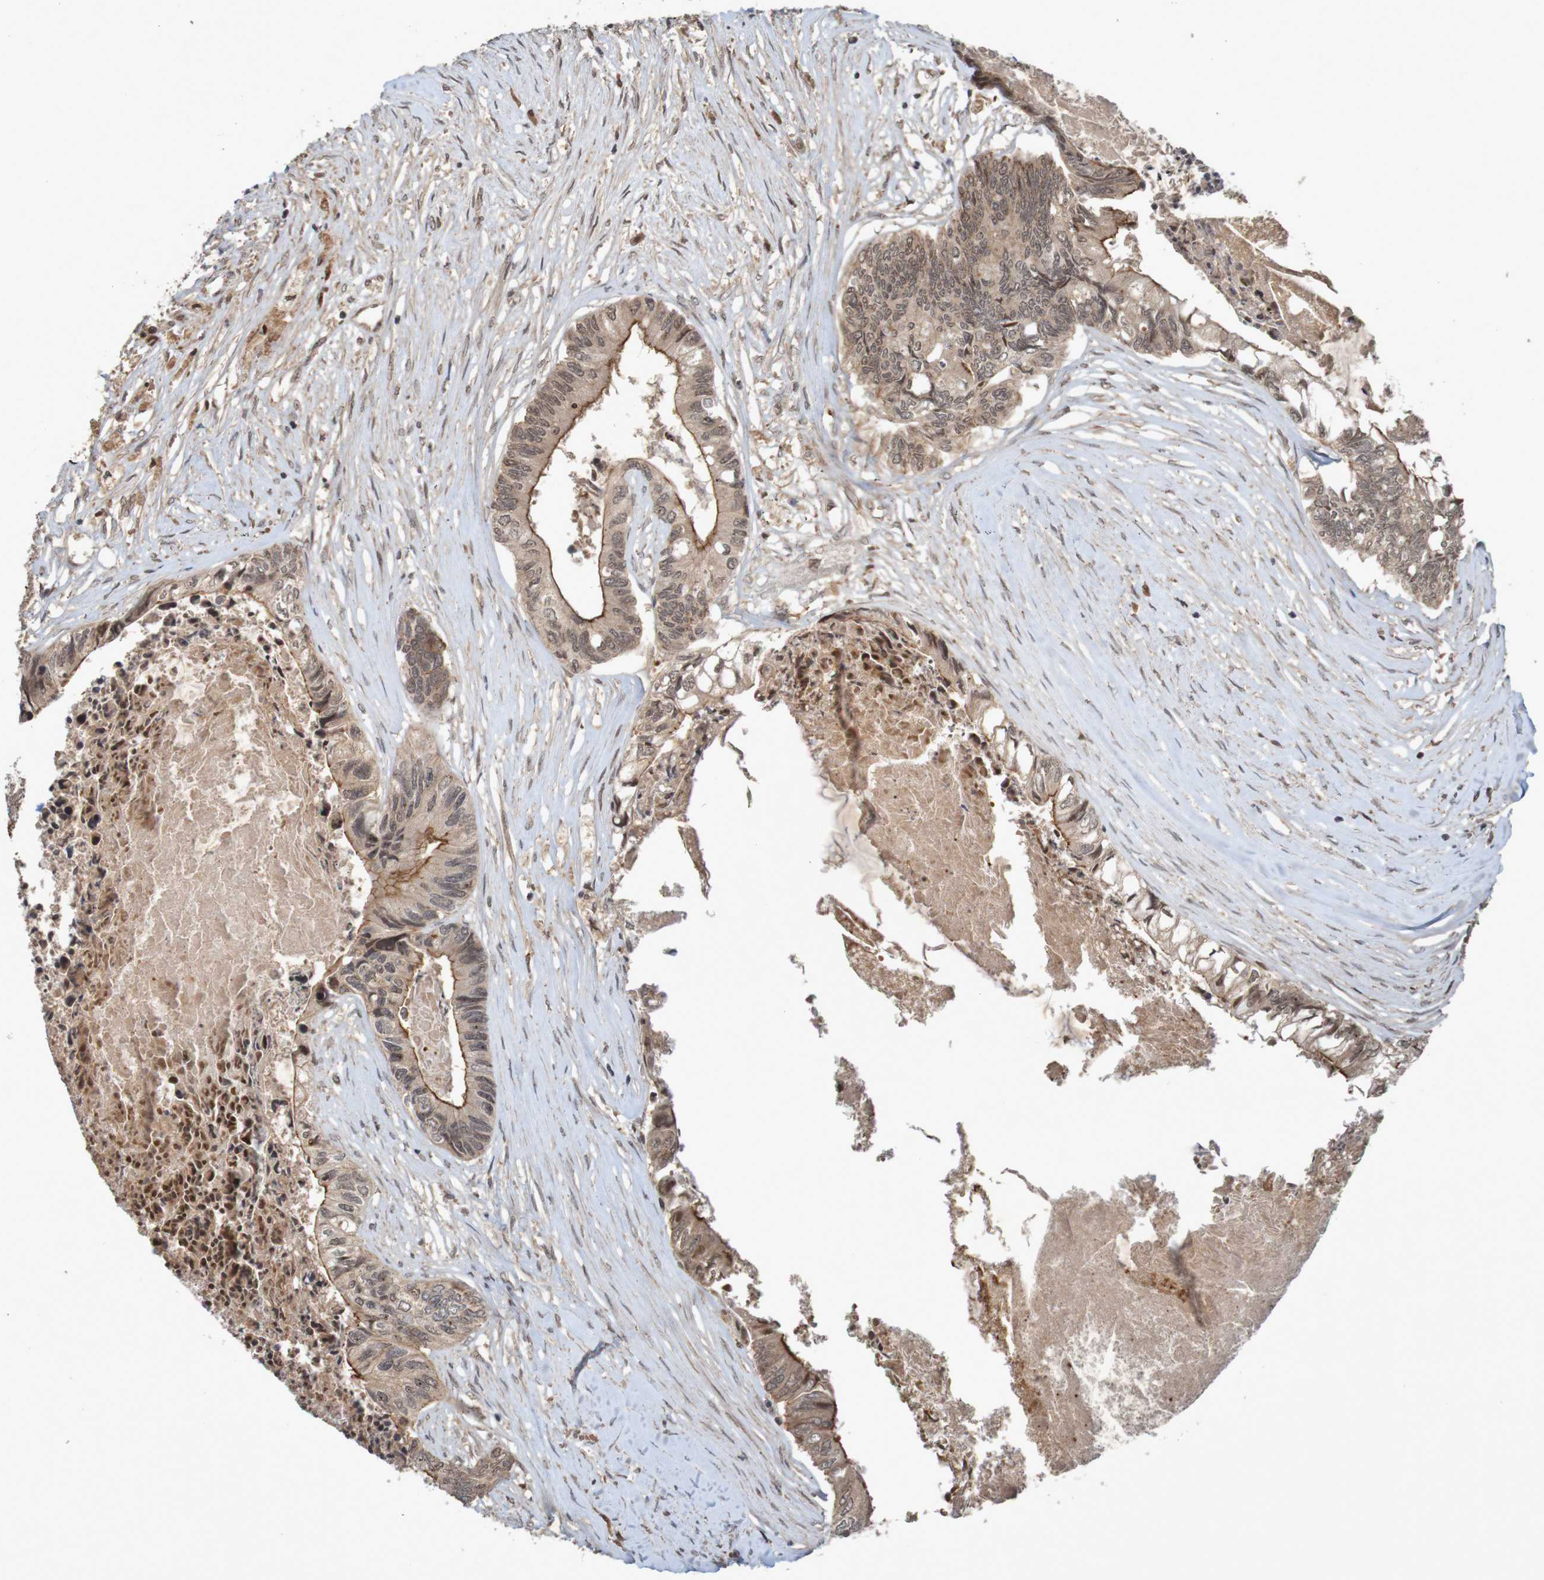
{"staining": {"intensity": "moderate", "quantity": ">75%", "location": "cytoplasmic/membranous"}, "tissue": "colorectal cancer", "cell_type": "Tumor cells", "image_type": "cancer", "snomed": [{"axis": "morphology", "description": "Adenocarcinoma, NOS"}, {"axis": "topography", "description": "Rectum"}], "caption": "Brown immunohistochemical staining in human colorectal adenocarcinoma demonstrates moderate cytoplasmic/membranous expression in approximately >75% of tumor cells.", "gene": "ARHGEF11", "patient": {"sex": "male", "age": 63}}